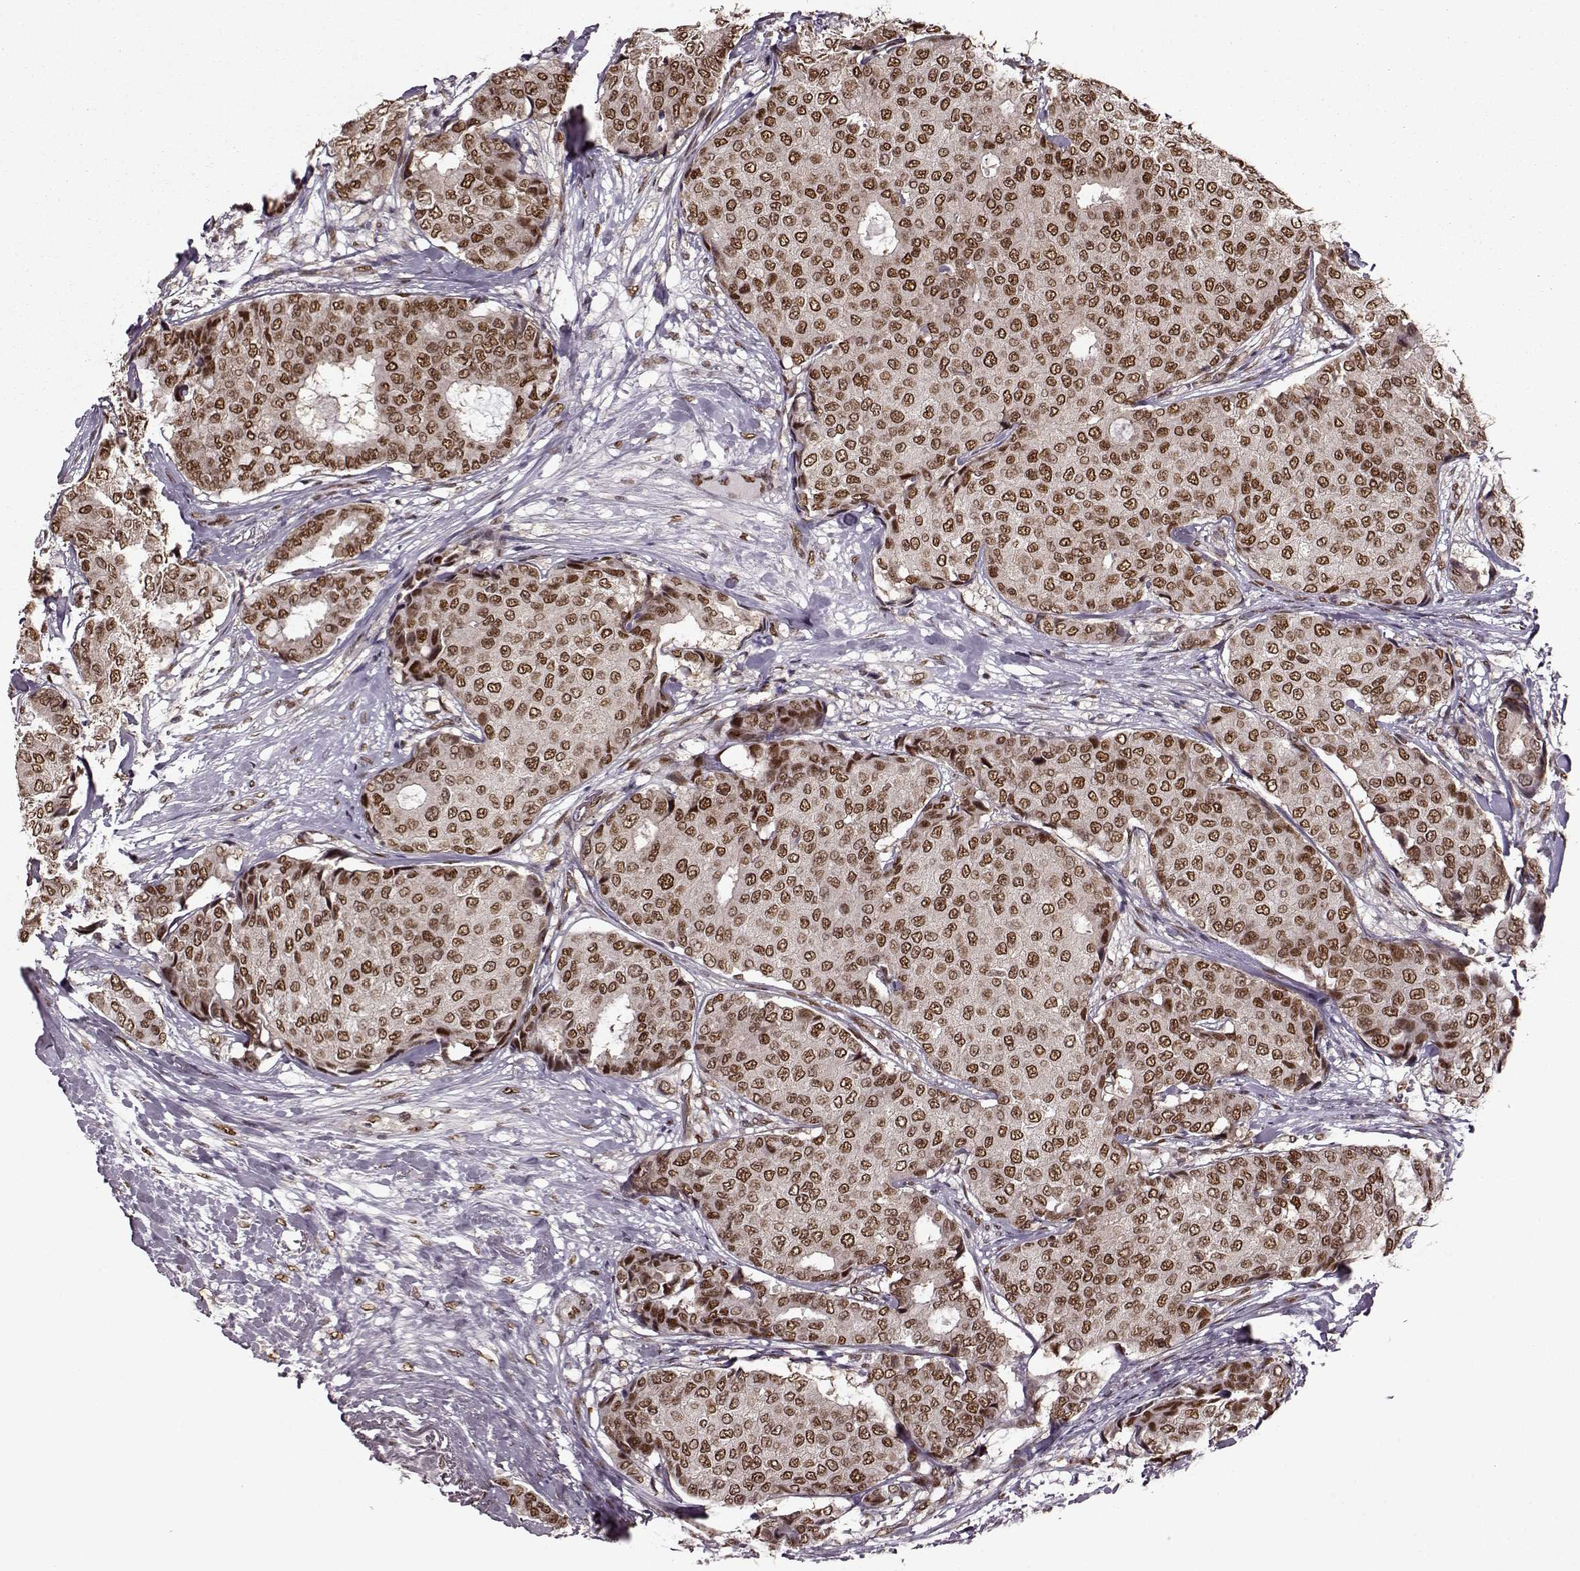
{"staining": {"intensity": "strong", "quantity": ">75%", "location": "nuclear"}, "tissue": "breast cancer", "cell_type": "Tumor cells", "image_type": "cancer", "snomed": [{"axis": "morphology", "description": "Duct carcinoma"}, {"axis": "topography", "description": "Breast"}], "caption": "A brown stain highlights strong nuclear expression of a protein in breast cancer (intraductal carcinoma) tumor cells.", "gene": "FTO", "patient": {"sex": "female", "age": 75}}